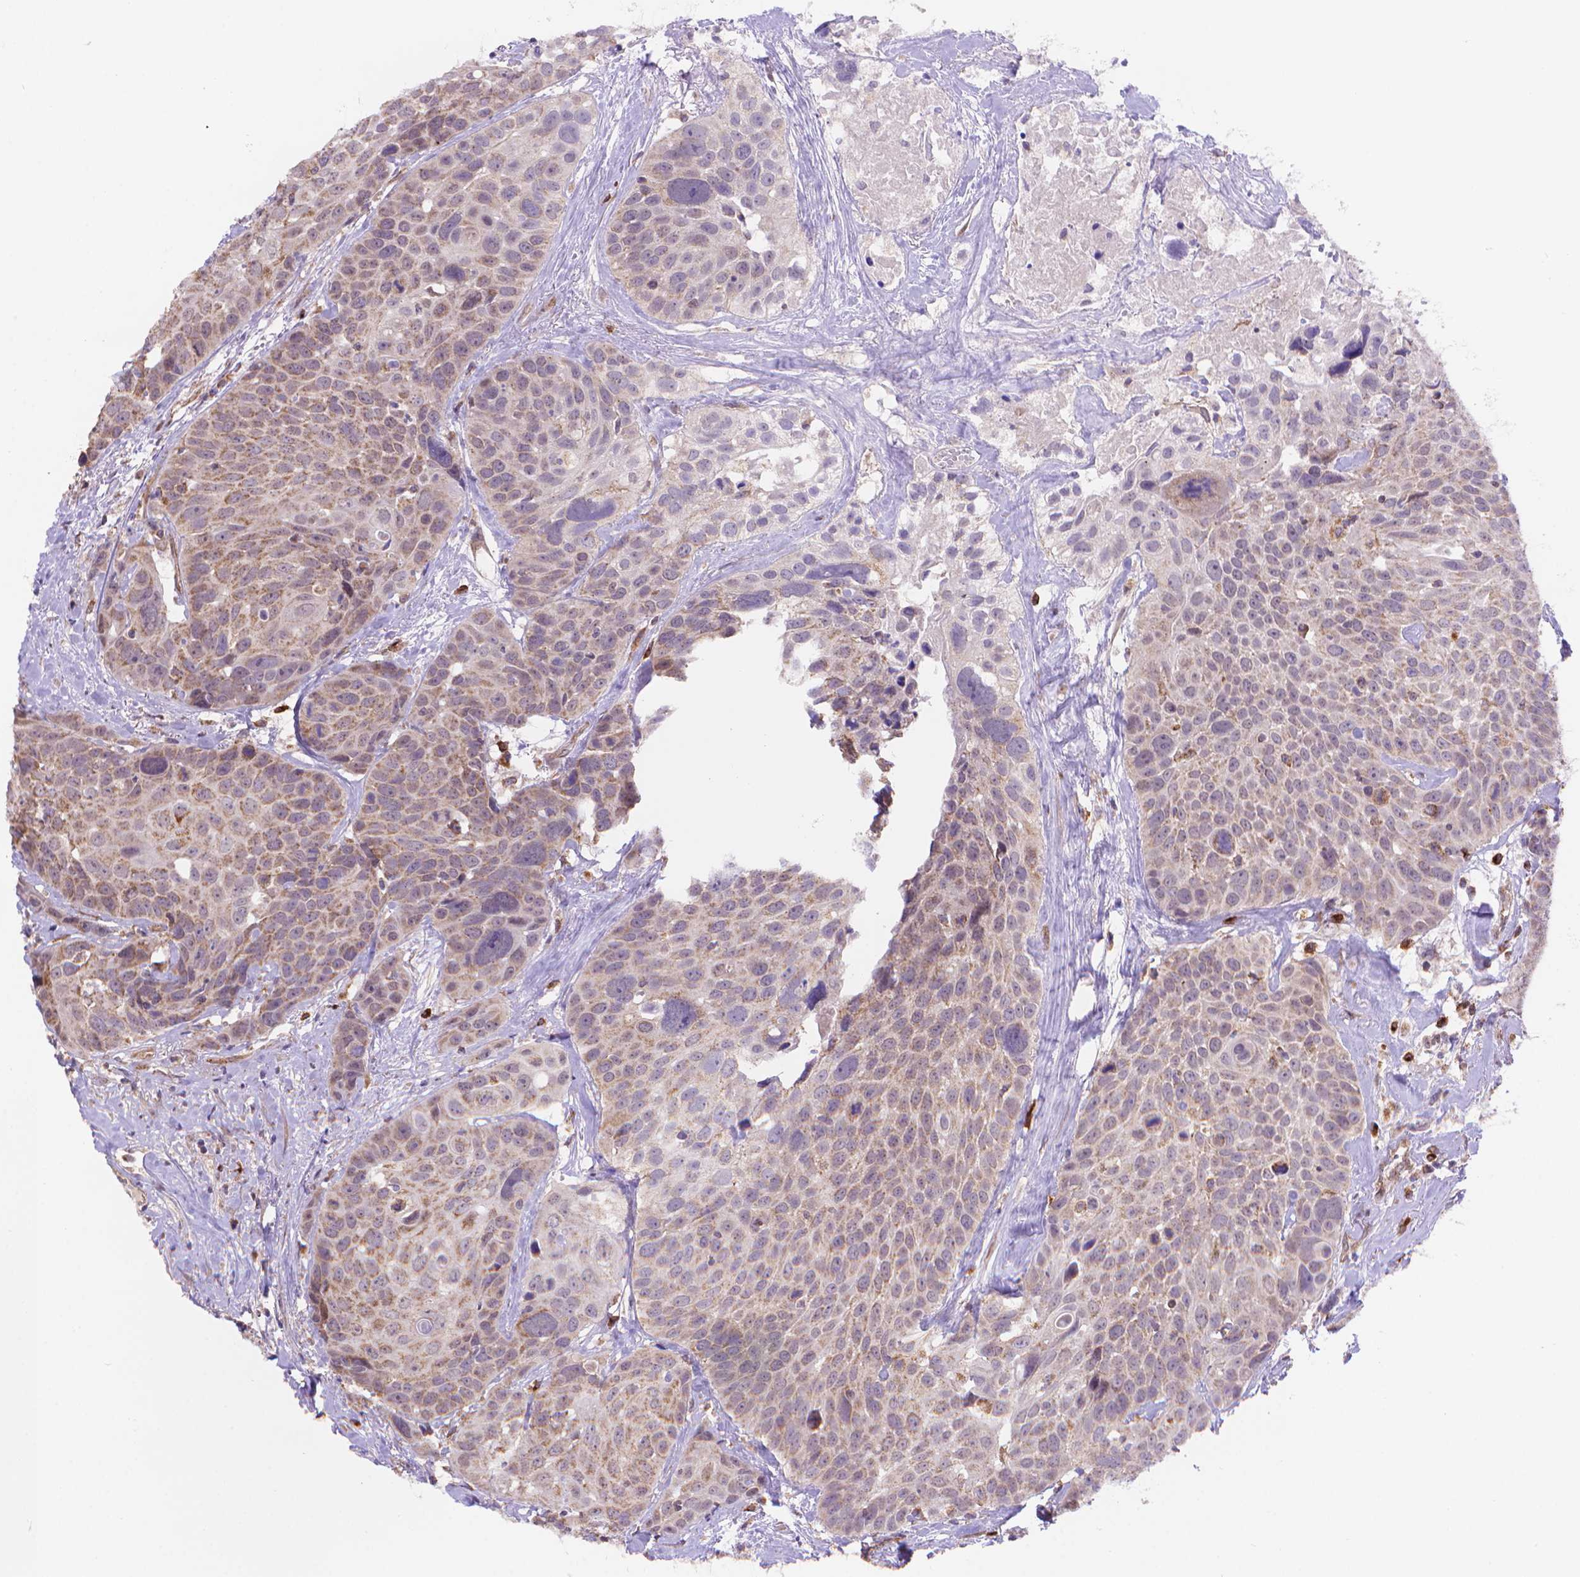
{"staining": {"intensity": "moderate", "quantity": "25%-75%", "location": "cytoplasmic/membranous"}, "tissue": "head and neck cancer", "cell_type": "Tumor cells", "image_type": "cancer", "snomed": [{"axis": "morphology", "description": "Squamous cell carcinoma, NOS"}, {"axis": "topography", "description": "Oral tissue"}, {"axis": "topography", "description": "Head-Neck"}], "caption": "This micrograph displays head and neck cancer stained with immunohistochemistry to label a protein in brown. The cytoplasmic/membranous of tumor cells show moderate positivity for the protein. Nuclei are counter-stained blue.", "gene": "CYYR1", "patient": {"sex": "male", "age": 56}}